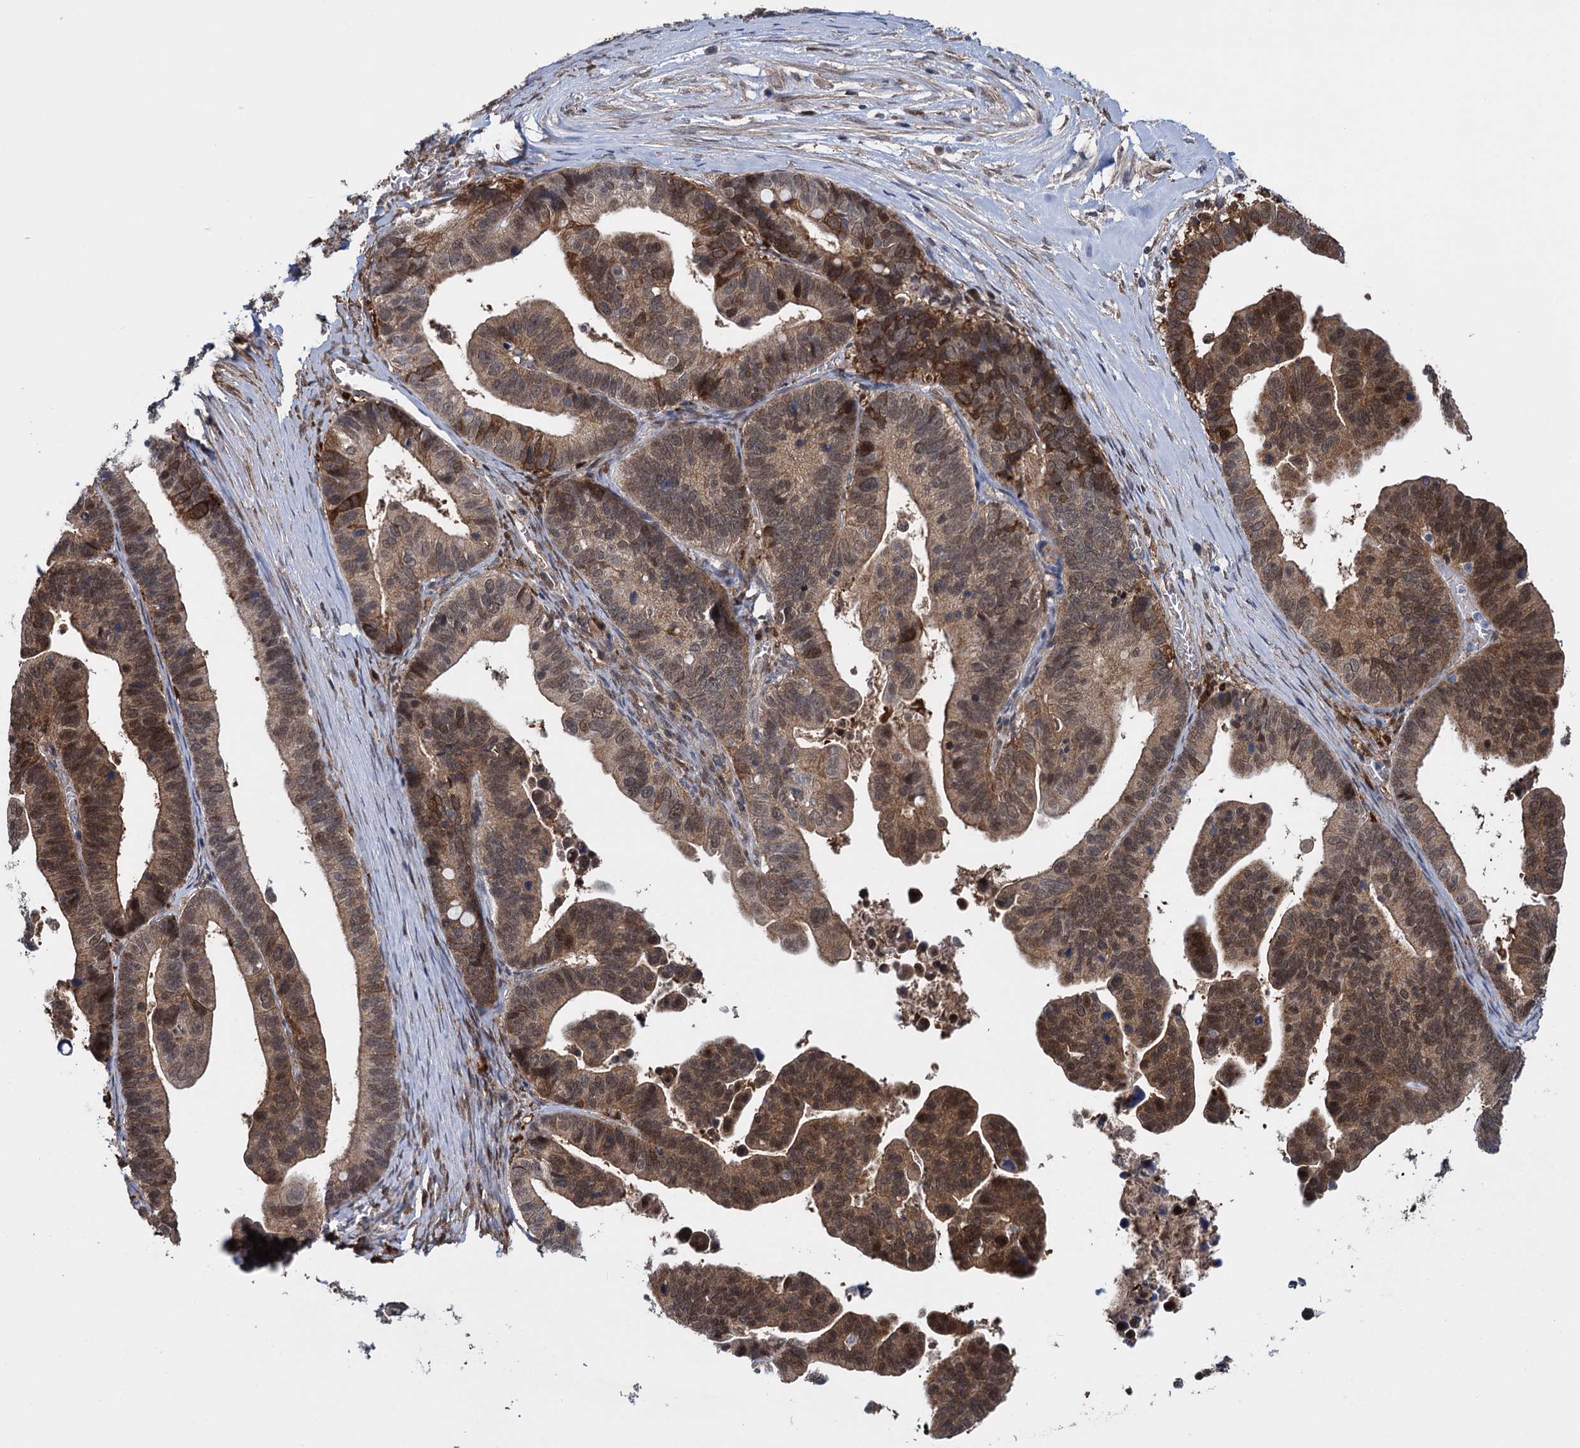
{"staining": {"intensity": "moderate", "quantity": ">75%", "location": "cytoplasmic/membranous,nuclear"}, "tissue": "ovarian cancer", "cell_type": "Tumor cells", "image_type": "cancer", "snomed": [{"axis": "morphology", "description": "Cystadenocarcinoma, serous, NOS"}, {"axis": "topography", "description": "Ovary"}], "caption": "A high-resolution histopathology image shows IHC staining of ovarian cancer, which displays moderate cytoplasmic/membranous and nuclear positivity in about >75% of tumor cells.", "gene": "GLO1", "patient": {"sex": "female", "age": 56}}